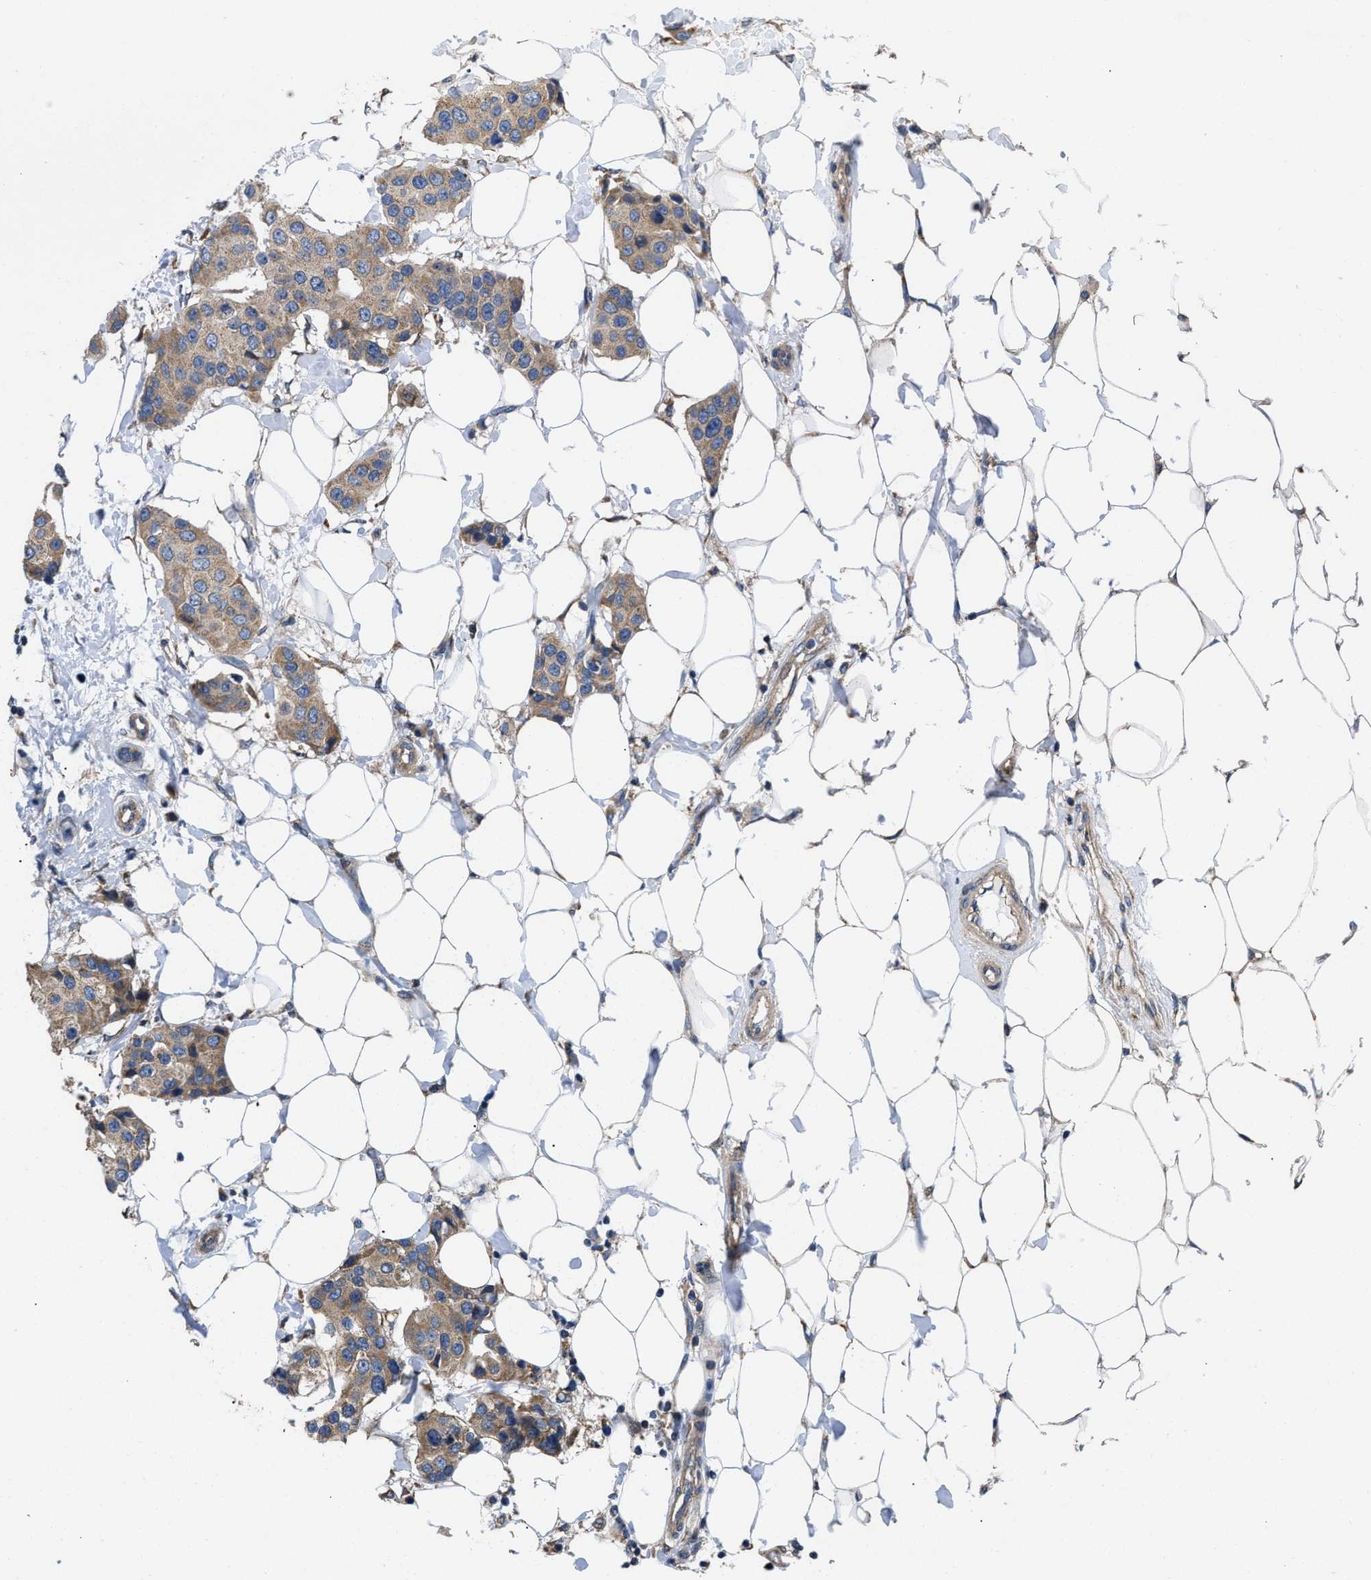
{"staining": {"intensity": "moderate", "quantity": ">75%", "location": "cytoplasmic/membranous"}, "tissue": "breast cancer", "cell_type": "Tumor cells", "image_type": "cancer", "snomed": [{"axis": "morphology", "description": "Normal tissue, NOS"}, {"axis": "morphology", "description": "Duct carcinoma"}, {"axis": "topography", "description": "Breast"}], "caption": "A brown stain highlights moderate cytoplasmic/membranous expression of a protein in human breast intraductal carcinoma tumor cells.", "gene": "CEP128", "patient": {"sex": "female", "age": 39}}